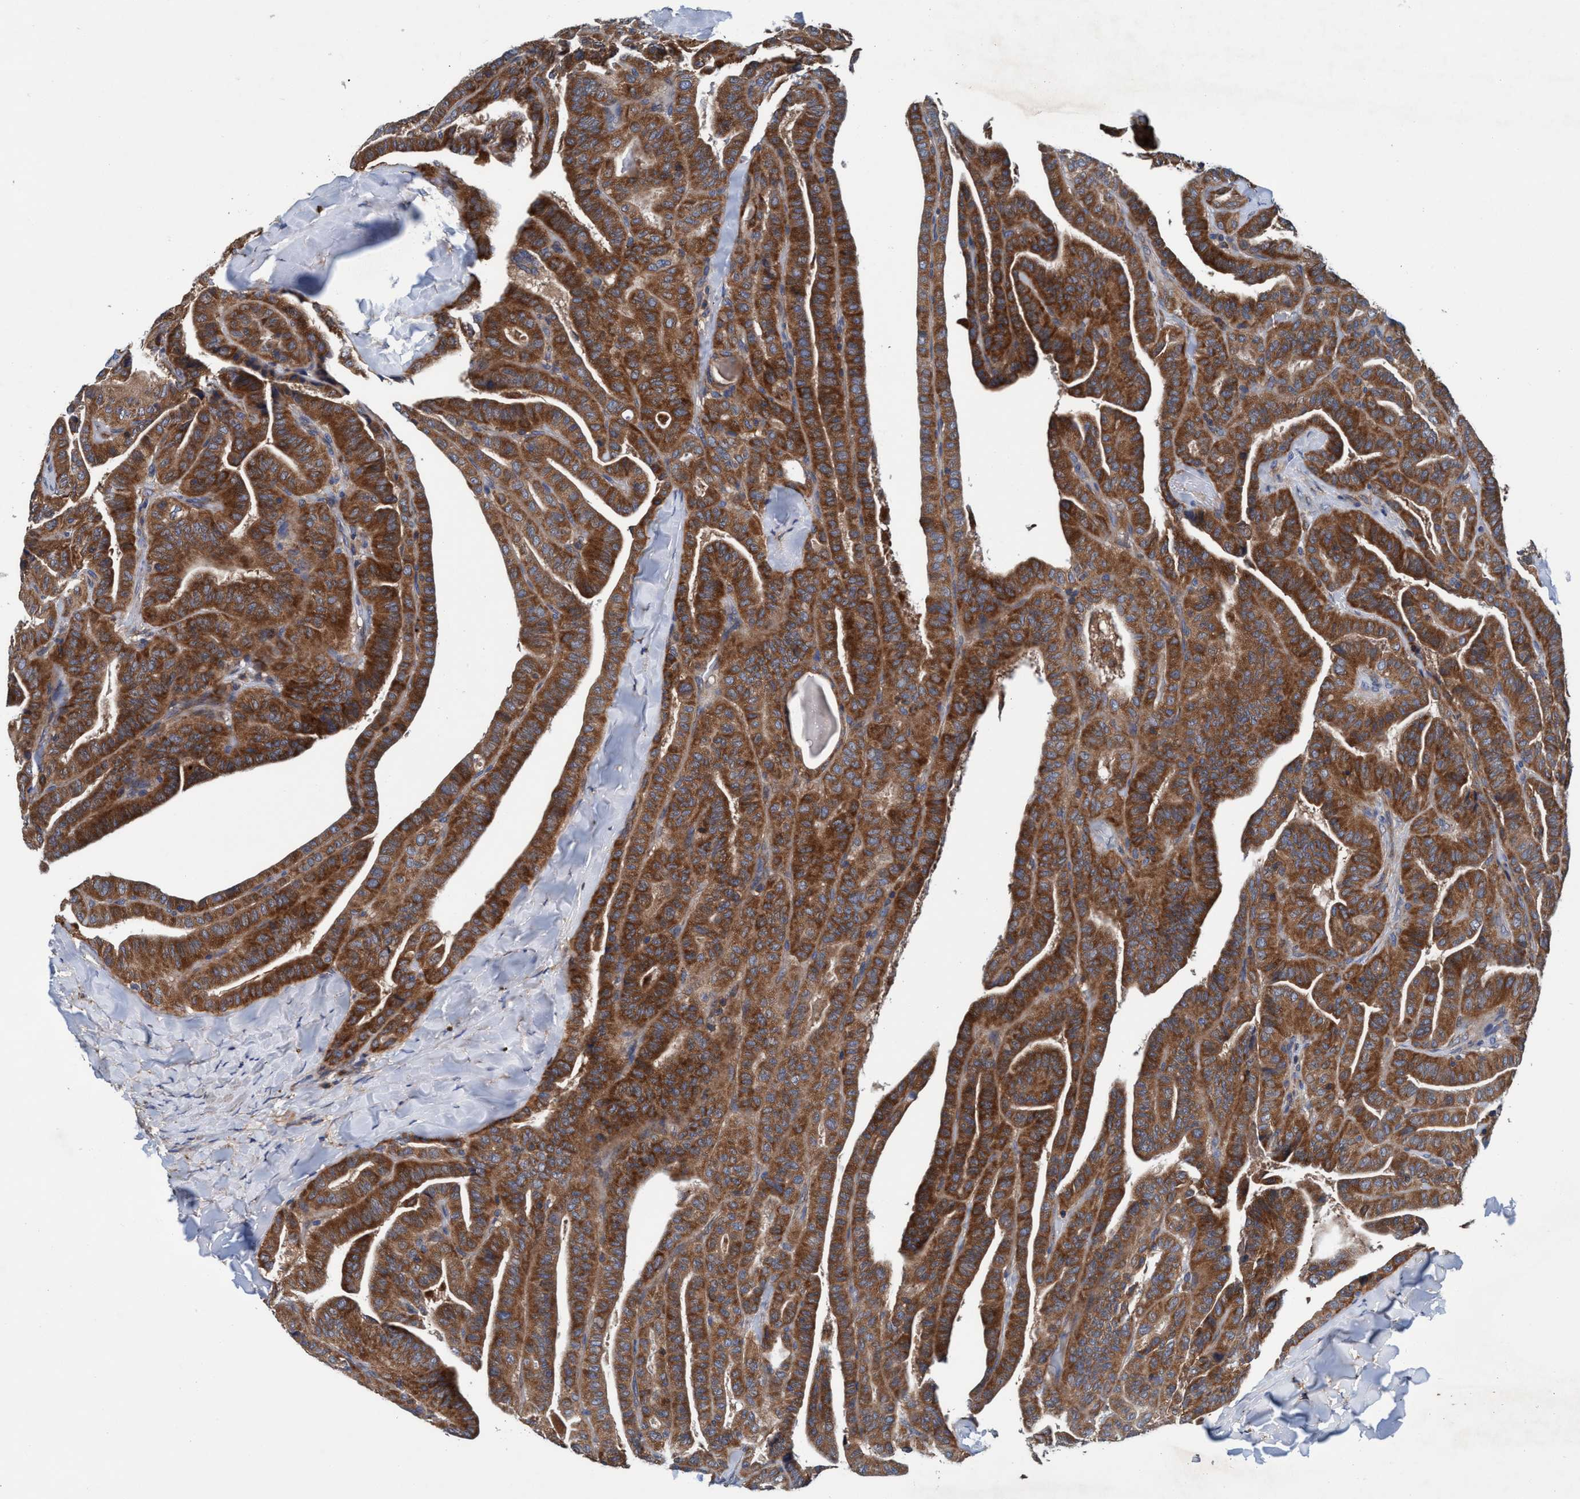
{"staining": {"intensity": "strong", "quantity": ">75%", "location": "cytoplasmic/membranous"}, "tissue": "thyroid cancer", "cell_type": "Tumor cells", "image_type": "cancer", "snomed": [{"axis": "morphology", "description": "Papillary adenocarcinoma, NOS"}, {"axis": "topography", "description": "Thyroid gland"}], "caption": "A high-resolution histopathology image shows immunohistochemistry staining of thyroid cancer, which shows strong cytoplasmic/membranous positivity in approximately >75% of tumor cells.", "gene": "ENDOG", "patient": {"sex": "male", "age": 77}}